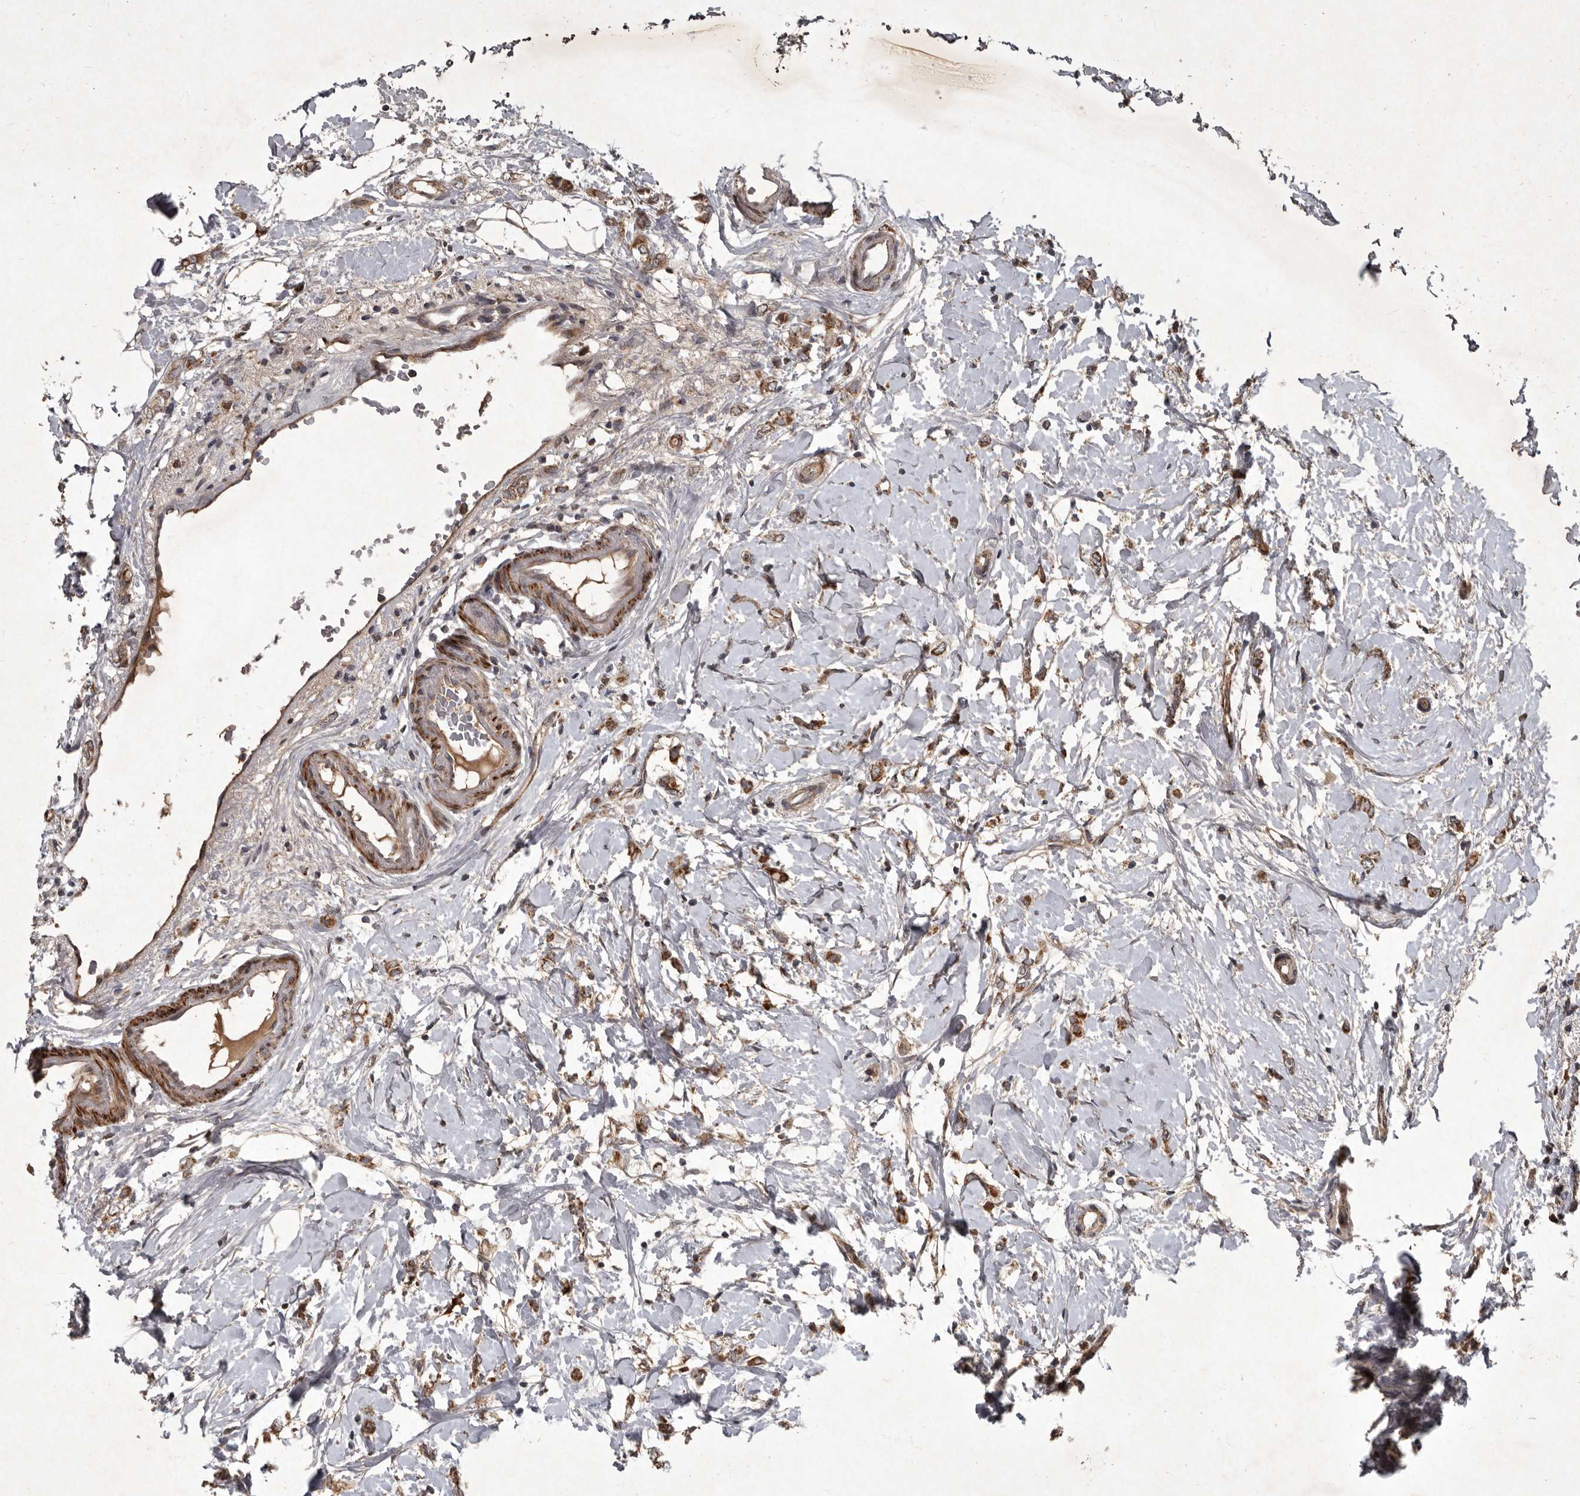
{"staining": {"intensity": "moderate", "quantity": ">75%", "location": "cytoplasmic/membranous"}, "tissue": "breast cancer", "cell_type": "Tumor cells", "image_type": "cancer", "snomed": [{"axis": "morphology", "description": "Normal tissue, NOS"}, {"axis": "morphology", "description": "Lobular carcinoma"}, {"axis": "topography", "description": "Breast"}], "caption": "Immunohistochemistry image of lobular carcinoma (breast) stained for a protein (brown), which displays medium levels of moderate cytoplasmic/membranous staining in about >75% of tumor cells.", "gene": "MRPS15", "patient": {"sex": "female", "age": 47}}